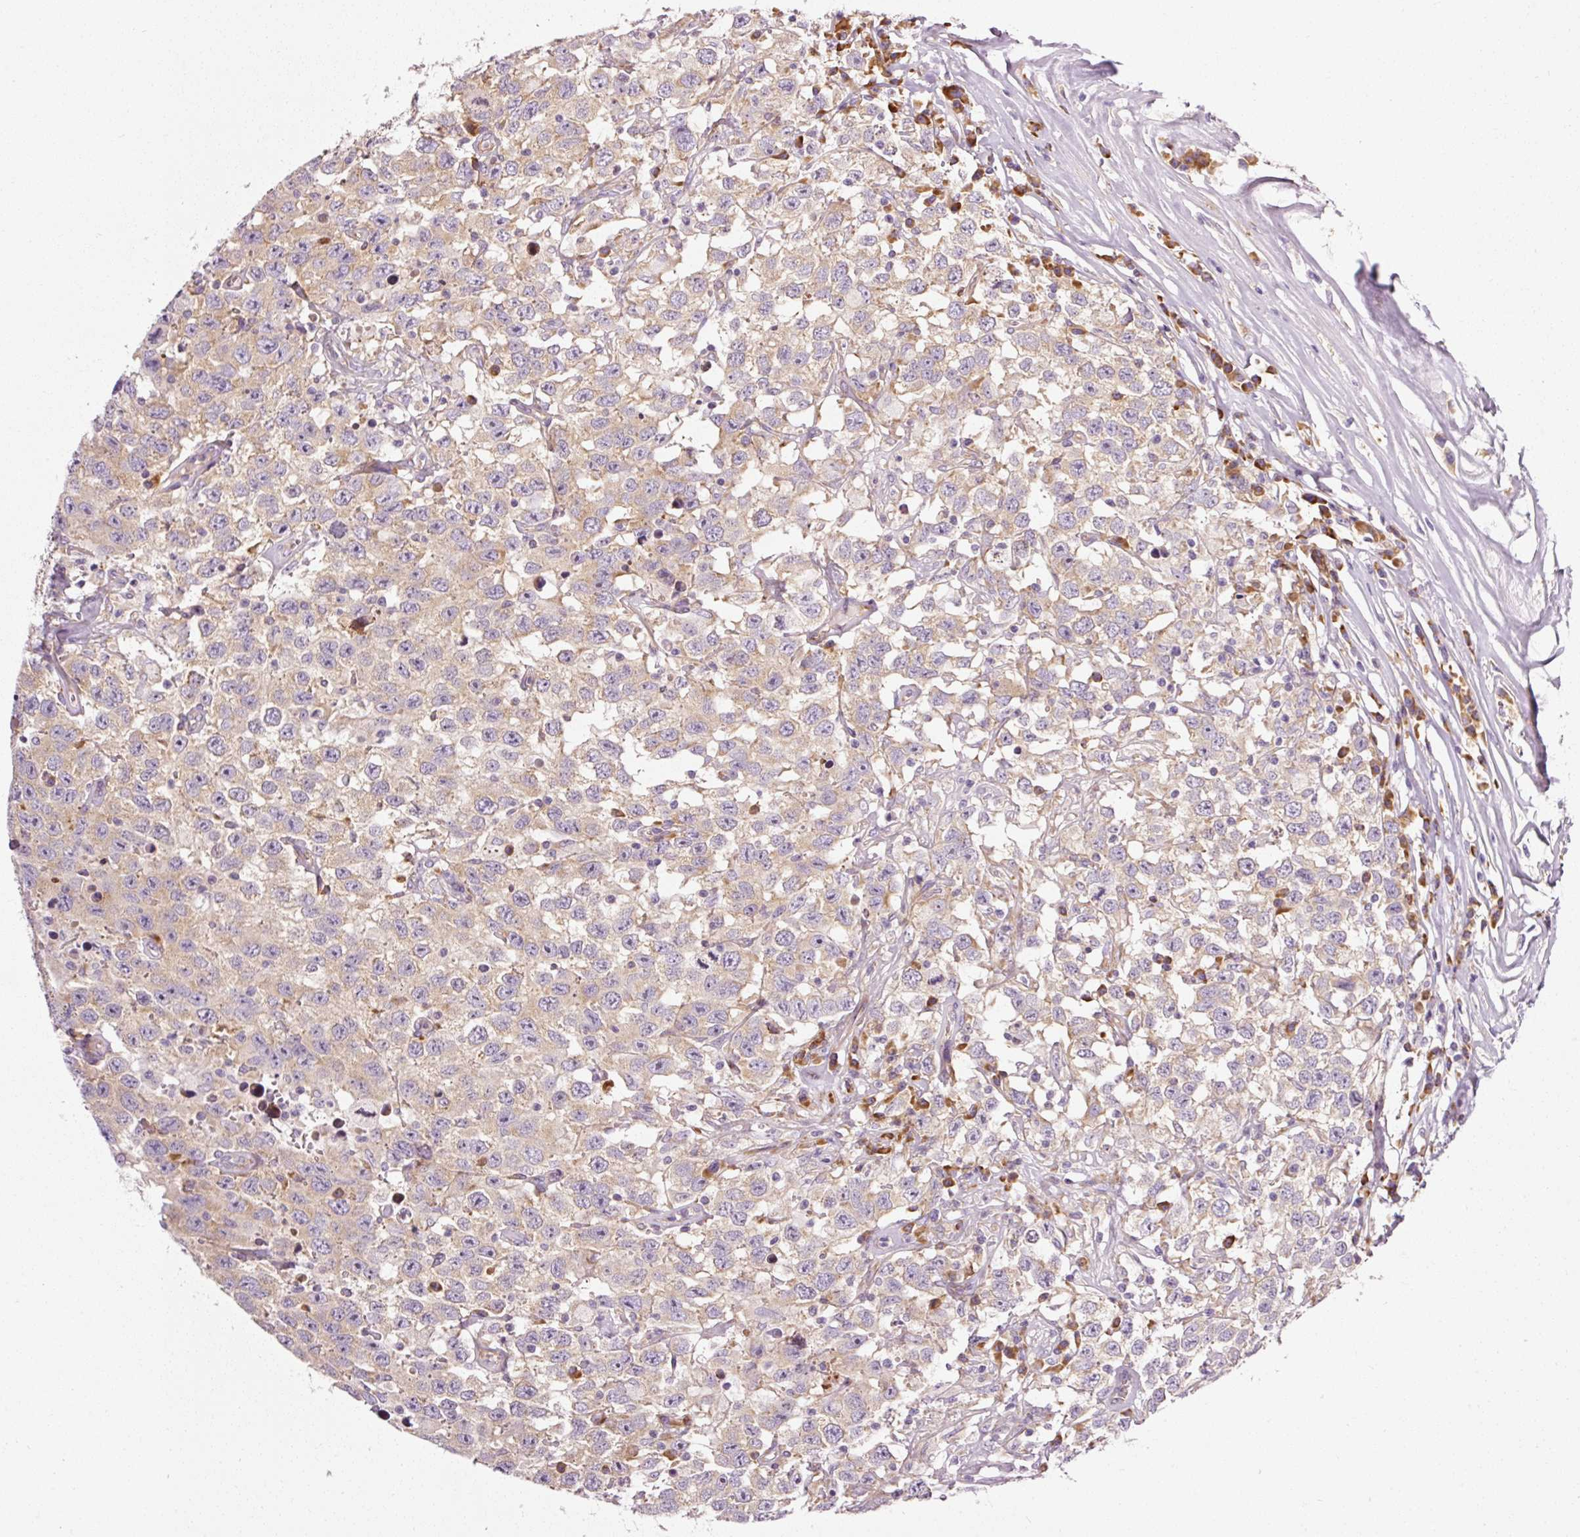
{"staining": {"intensity": "weak", "quantity": ">75%", "location": "cytoplasmic/membranous"}, "tissue": "testis cancer", "cell_type": "Tumor cells", "image_type": "cancer", "snomed": [{"axis": "morphology", "description": "Seminoma, NOS"}, {"axis": "topography", "description": "Testis"}], "caption": "Protein staining demonstrates weak cytoplasmic/membranous positivity in approximately >75% of tumor cells in testis cancer (seminoma). The staining is performed using DAB brown chromogen to label protein expression. The nuclei are counter-stained blue using hematoxylin.", "gene": "RPL10A", "patient": {"sex": "male", "age": 41}}